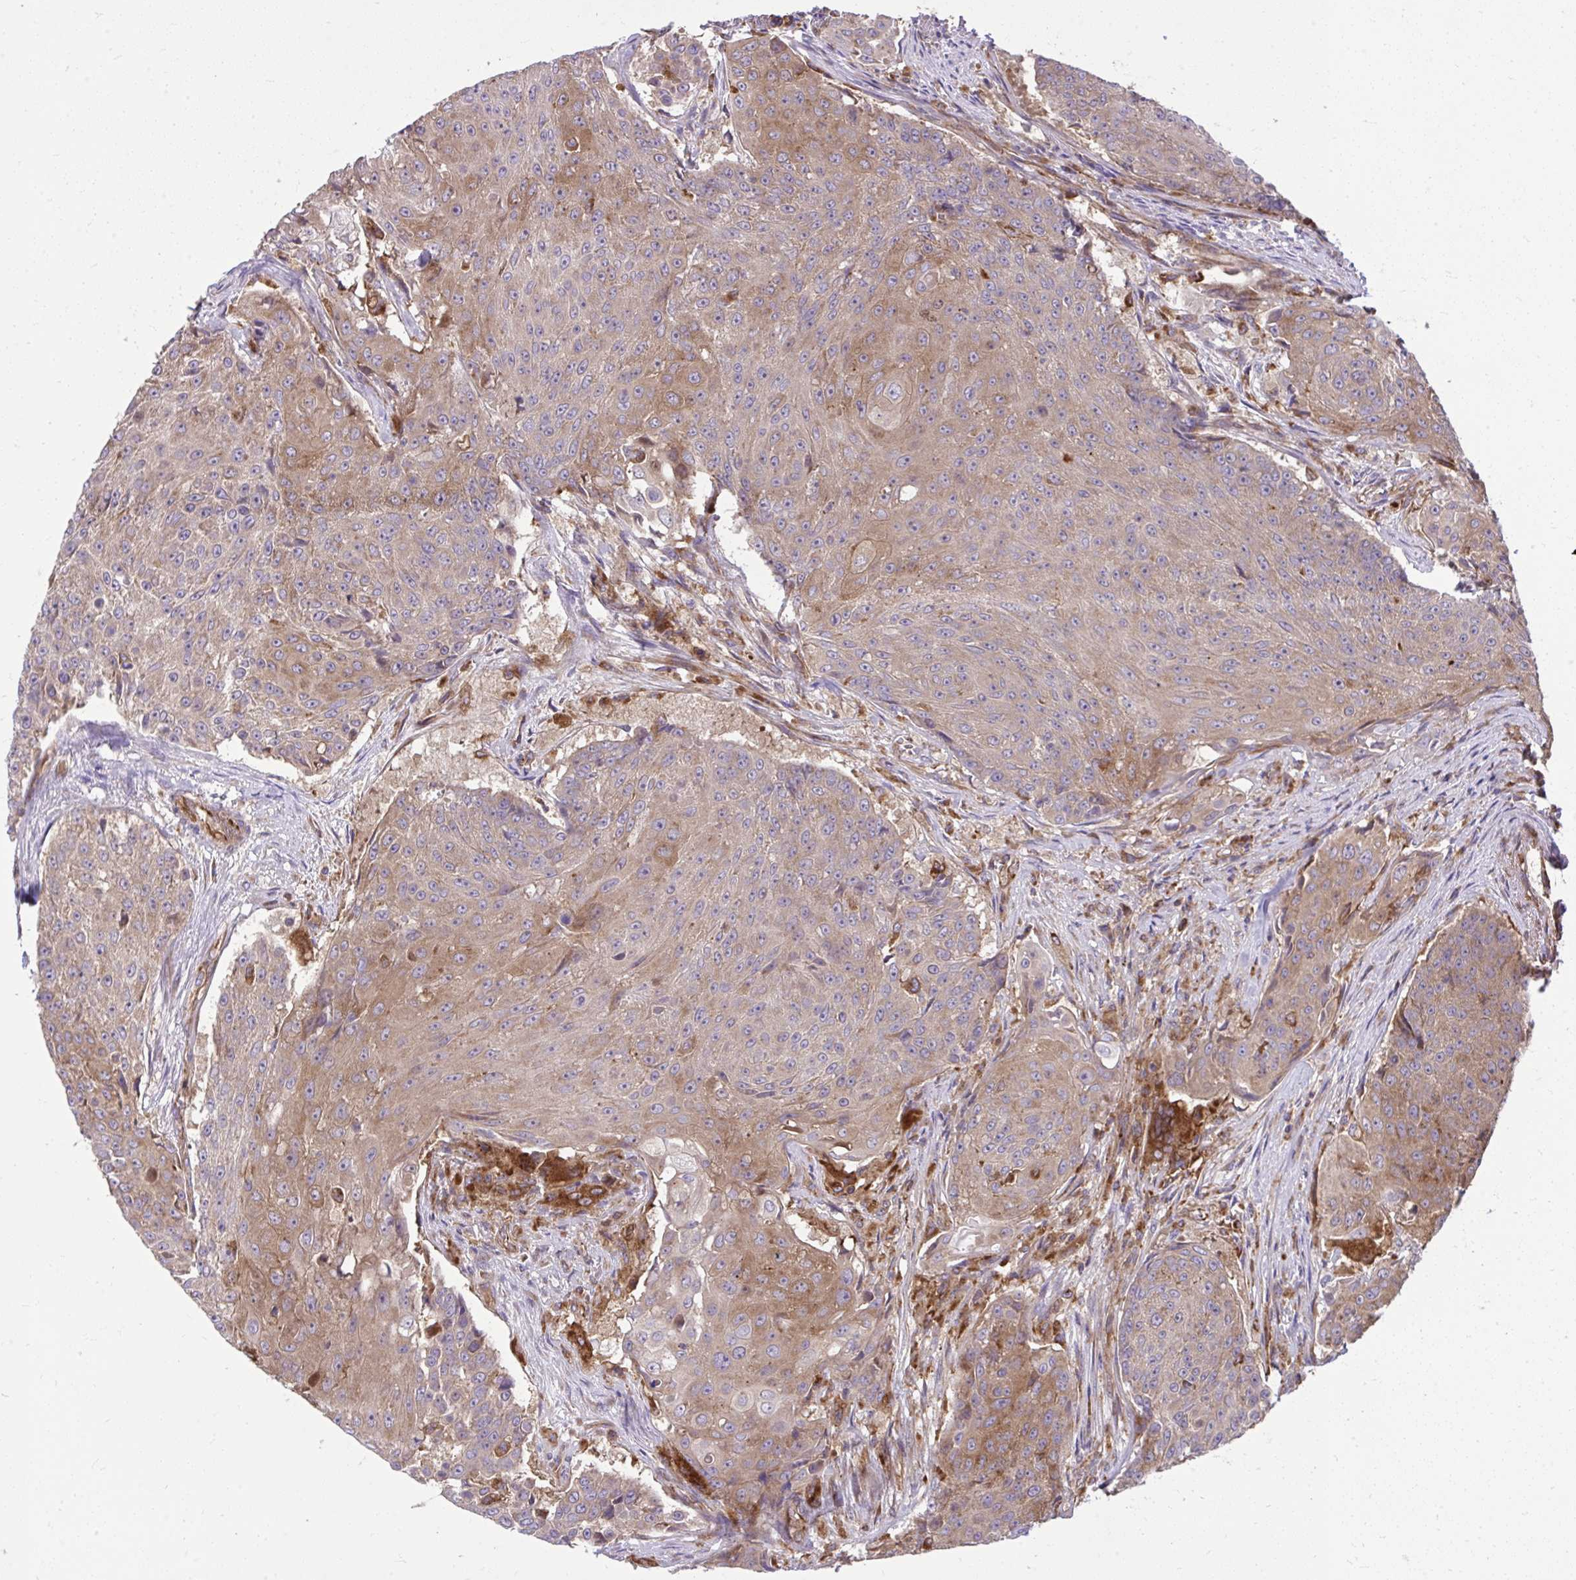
{"staining": {"intensity": "weak", "quantity": "25%-75%", "location": "cytoplasmic/membranous"}, "tissue": "urothelial cancer", "cell_type": "Tumor cells", "image_type": "cancer", "snomed": [{"axis": "morphology", "description": "Urothelial carcinoma, High grade"}, {"axis": "topography", "description": "Urinary bladder"}], "caption": "Tumor cells display low levels of weak cytoplasmic/membranous positivity in about 25%-75% of cells in urothelial carcinoma (high-grade).", "gene": "PAIP2", "patient": {"sex": "female", "age": 63}}